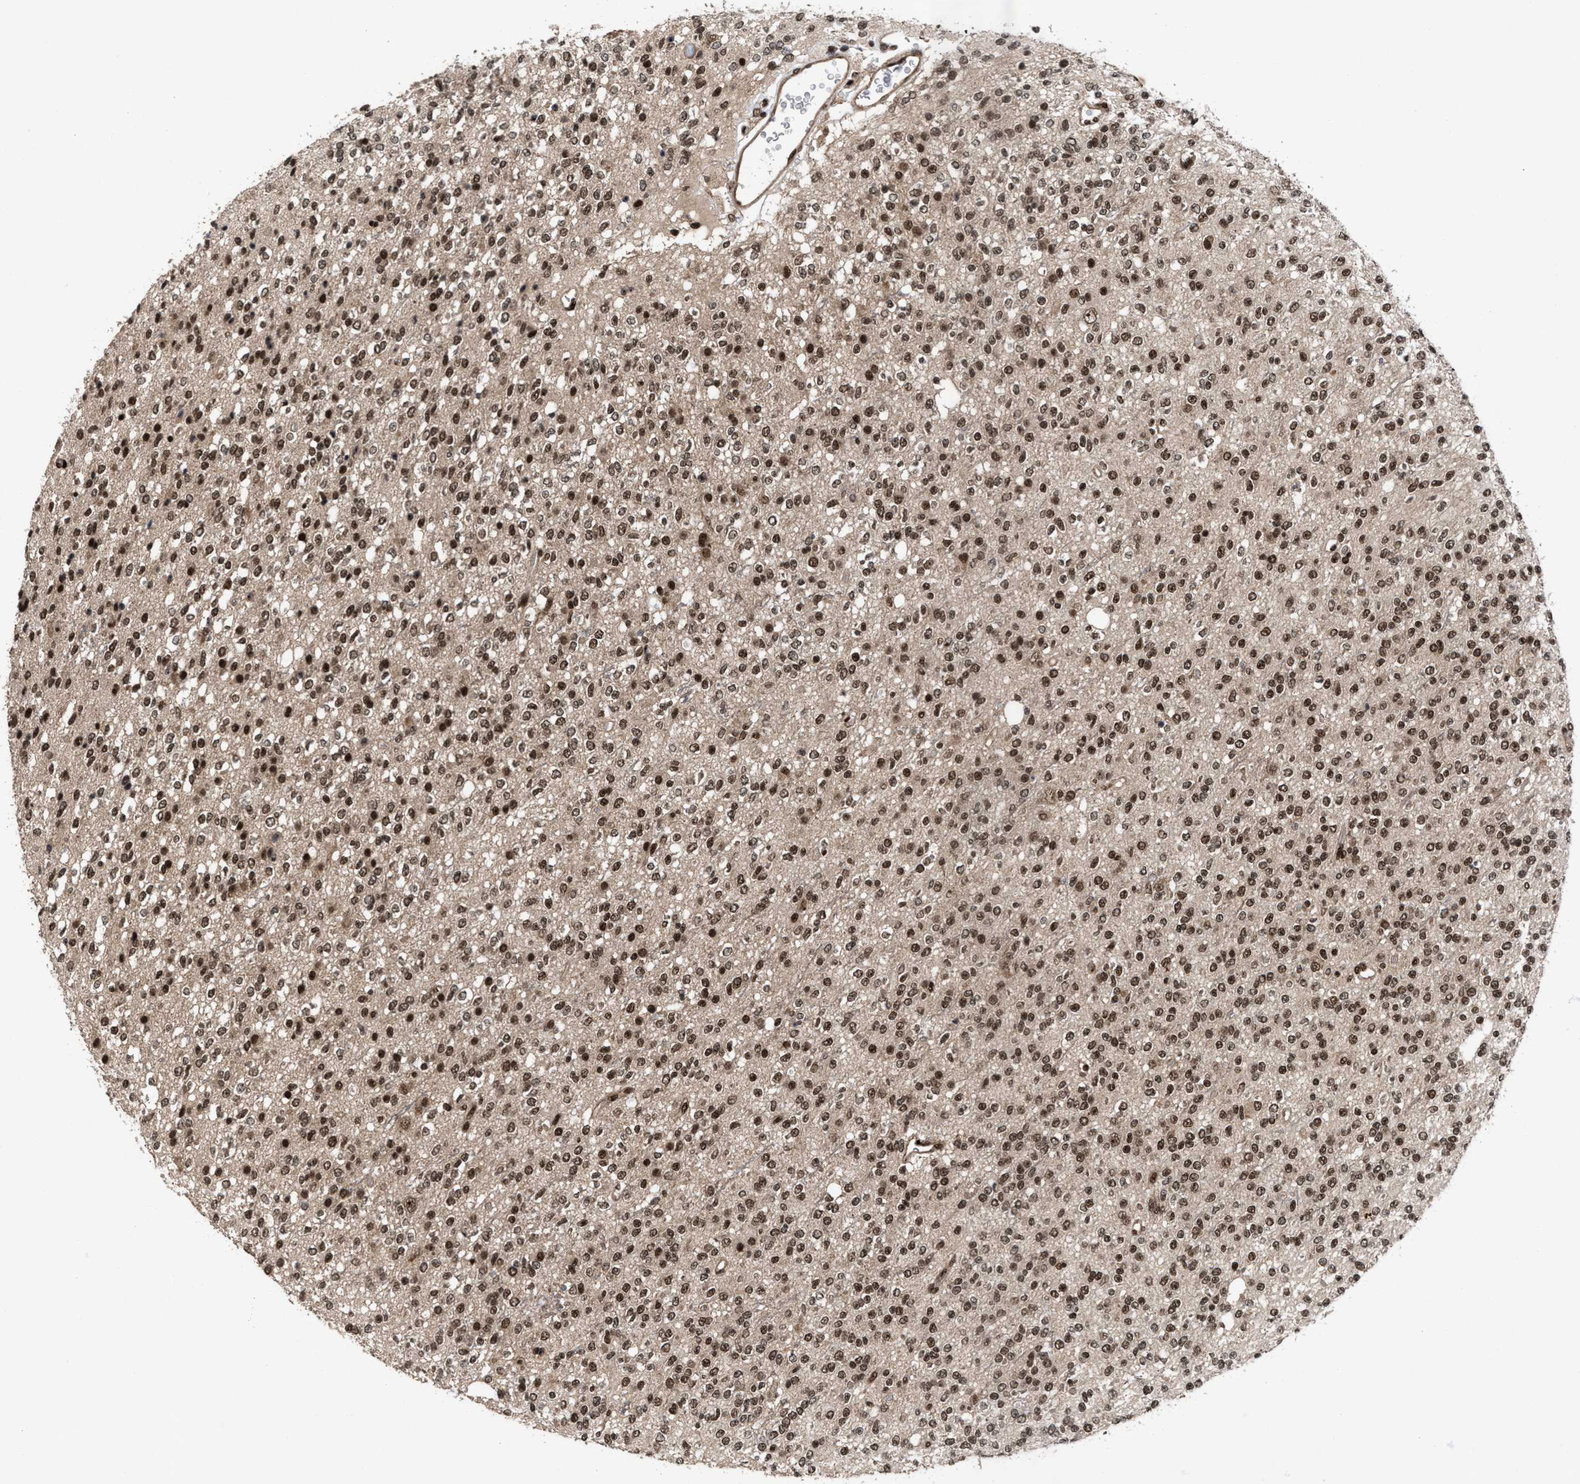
{"staining": {"intensity": "moderate", "quantity": ">75%", "location": "nuclear"}, "tissue": "glioma", "cell_type": "Tumor cells", "image_type": "cancer", "snomed": [{"axis": "morphology", "description": "Glioma, malignant, High grade"}, {"axis": "topography", "description": "Brain"}], "caption": "Immunohistochemistry (IHC) histopathology image of neoplastic tissue: malignant high-grade glioma stained using immunohistochemistry demonstrates medium levels of moderate protein expression localized specifically in the nuclear of tumor cells, appearing as a nuclear brown color.", "gene": "WIZ", "patient": {"sex": "male", "age": 34}}